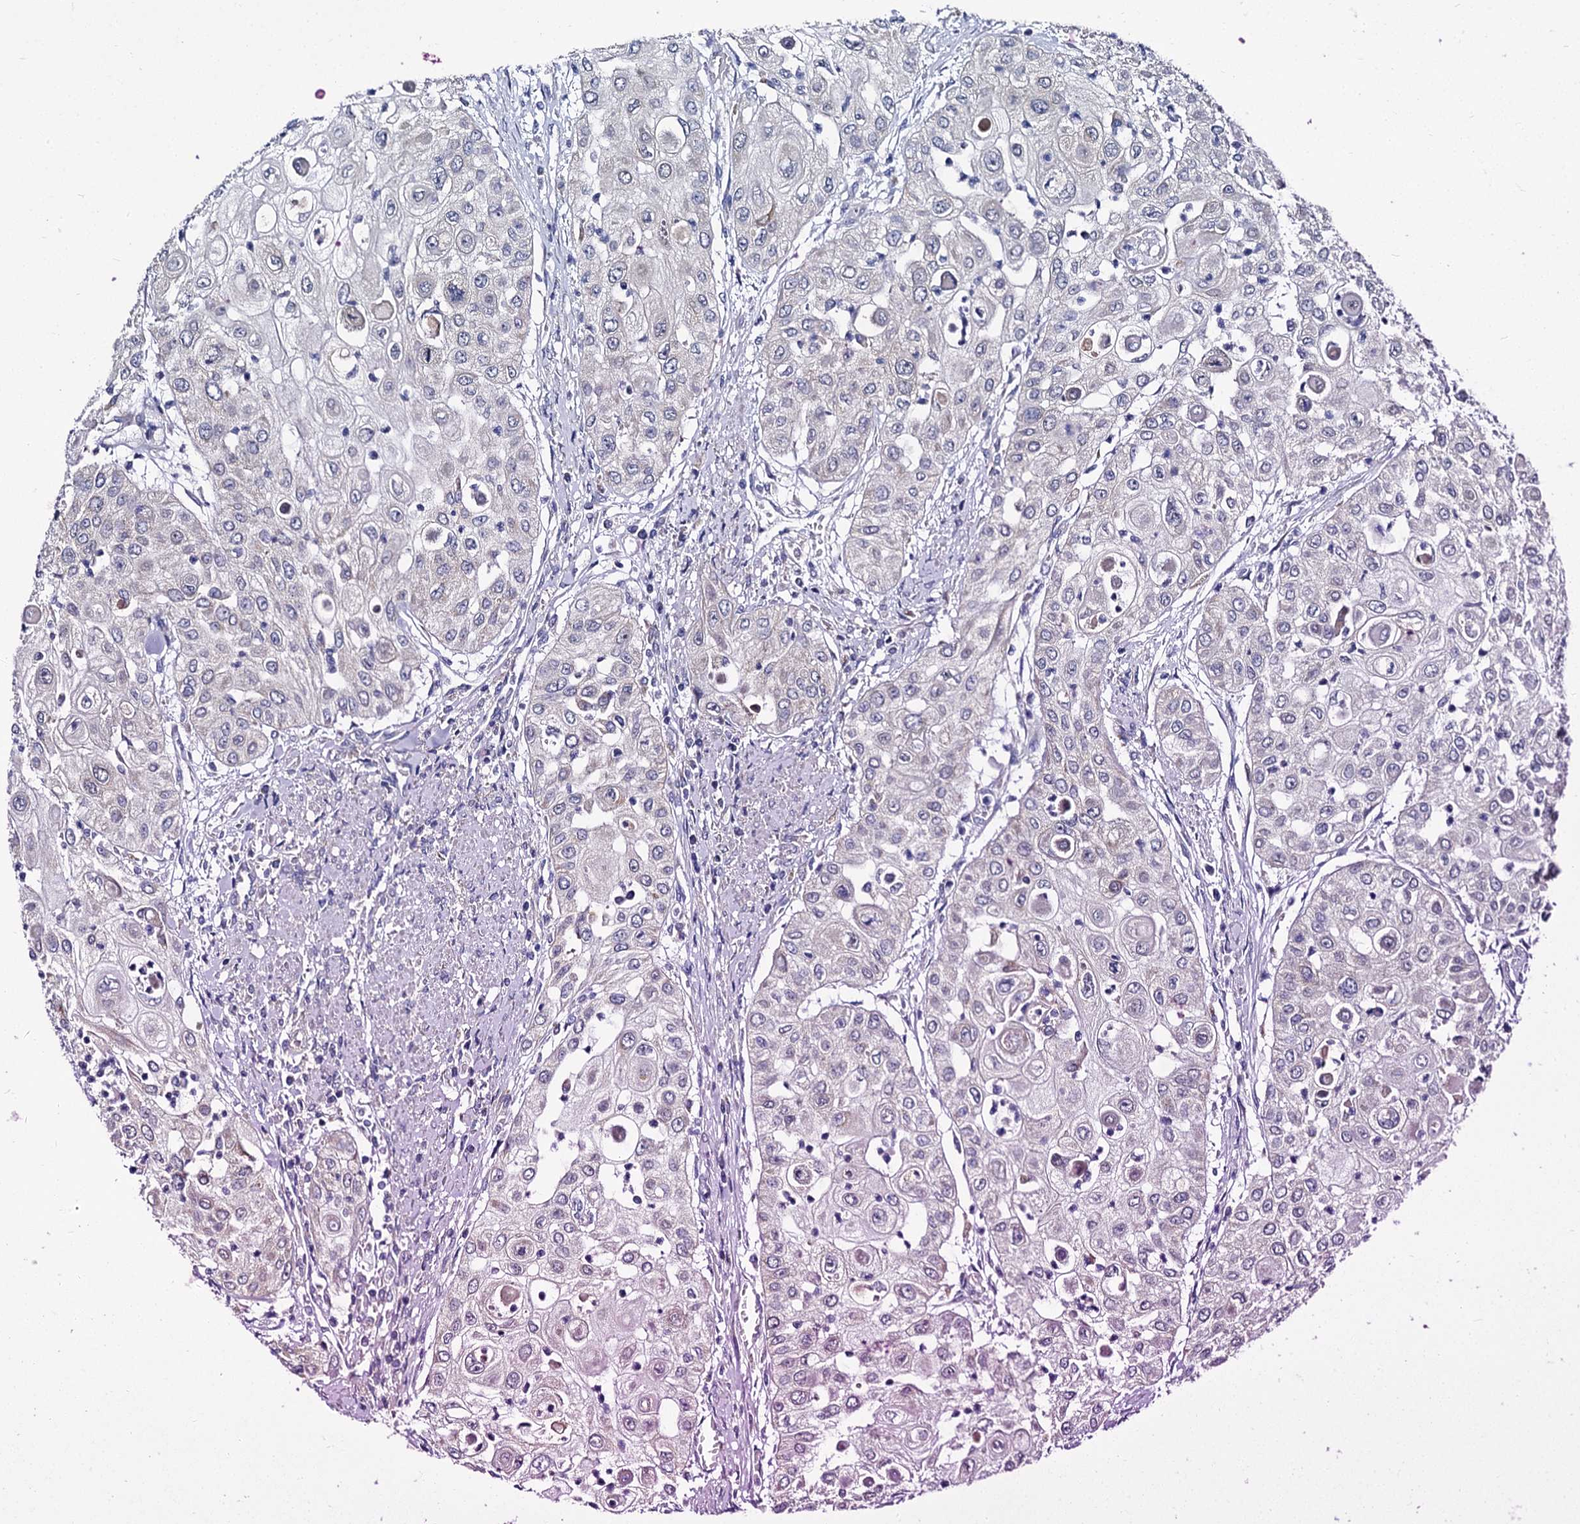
{"staining": {"intensity": "negative", "quantity": "none", "location": "none"}, "tissue": "urothelial cancer", "cell_type": "Tumor cells", "image_type": "cancer", "snomed": [{"axis": "morphology", "description": "Urothelial carcinoma, High grade"}, {"axis": "topography", "description": "Urinary bladder"}], "caption": "This is an immunohistochemistry photomicrograph of urothelial cancer. There is no expression in tumor cells.", "gene": "PANX2", "patient": {"sex": "female", "age": 79}}